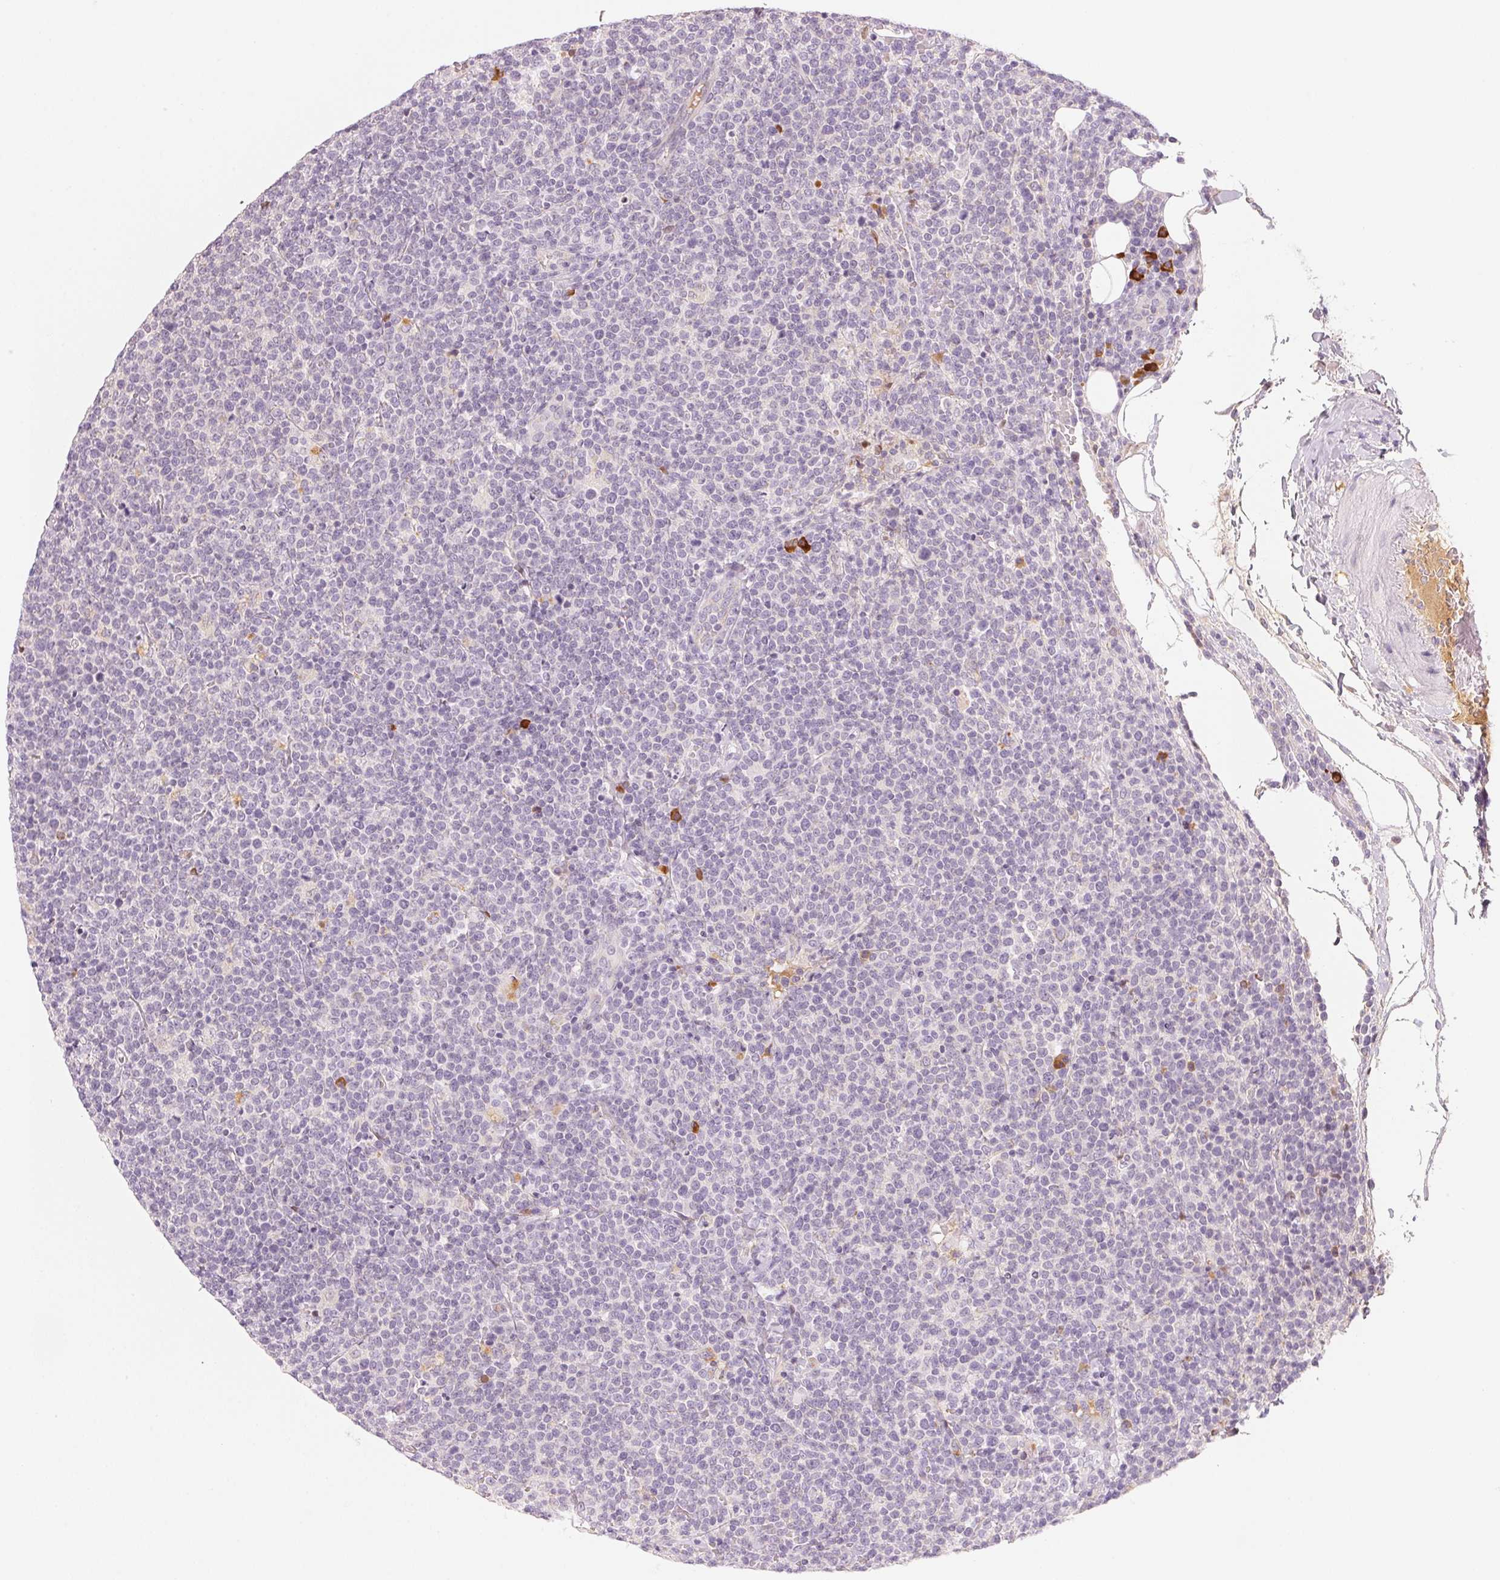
{"staining": {"intensity": "negative", "quantity": "none", "location": "none"}, "tissue": "lymphoma", "cell_type": "Tumor cells", "image_type": "cancer", "snomed": [{"axis": "morphology", "description": "Malignant lymphoma, non-Hodgkin's type, High grade"}, {"axis": "topography", "description": "Lymph node"}], "caption": "A high-resolution image shows immunohistochemistry (IHC) staining of lymphoma, which demonstrates no significant positivity in tumor cells.", "gene": "RMDN2", "patient": {"sex": "male", "age": 61}}